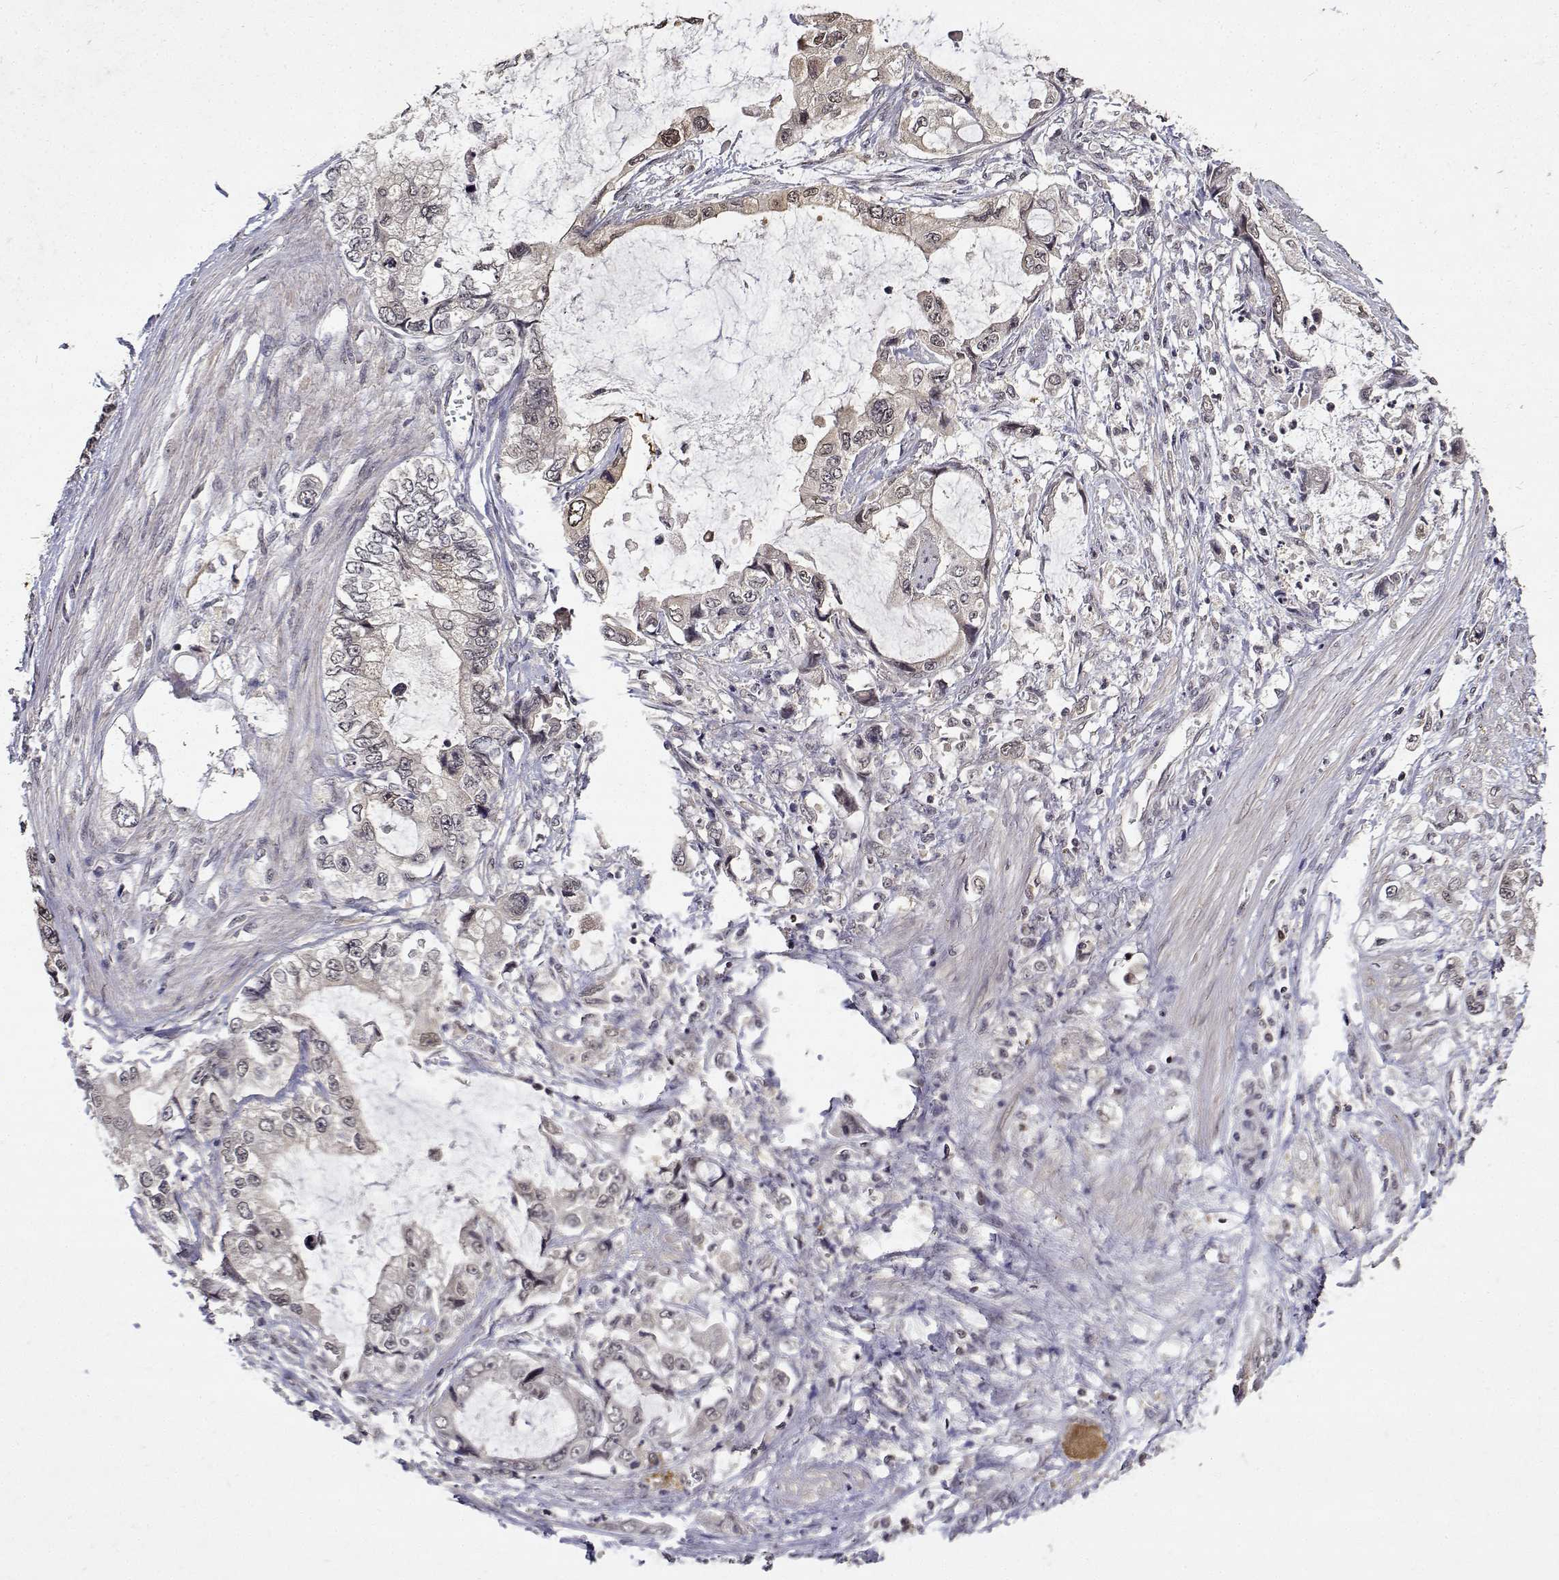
{"staining": {"intensity": "negative", "quantity": "none", "location": "none"}, "tissue": "stomach cancer", "cell_type": "Tumor cells", "image_type": "cancer", "snomed": [{"axis": "morphology", "description": "Adenocarcinoma, NOS"}, {"axis": "topography", "description": "Pancreas"}, {"axis": "topography", "description": "Stomach, upper"}, {"axis": "topography", "description": "Stomach"}], "caption": "High magnification brightfield microscopy of stomach adenocarcinoma stained with DAB (3,3'-diaminobenzidine) (brown) and counterstained with hematoxylin (blue): tumor cells show no significant staining.", "gene": "BDNF", "patient": {"sex": "male", "age": 77}}